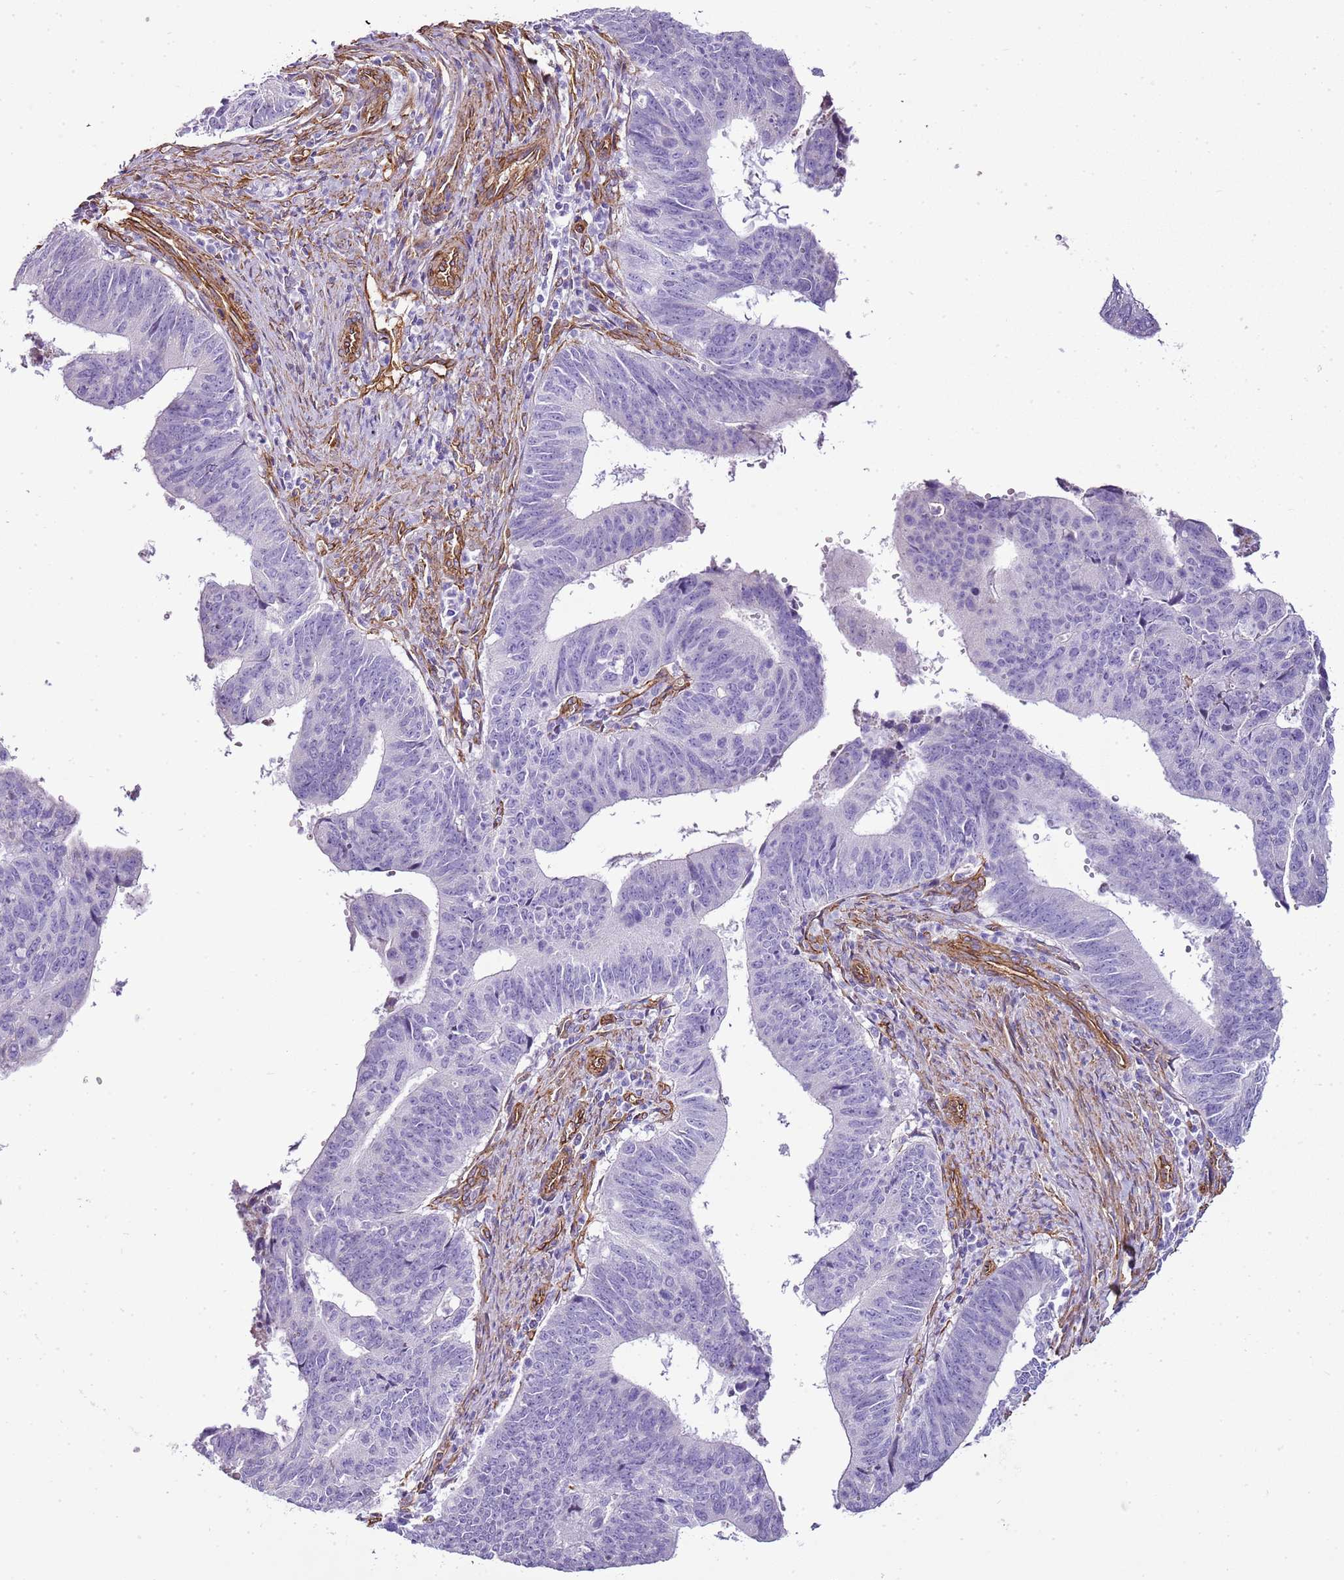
{"staining": {"intensity": "negative", "quantity": "none", "location": "none"}, "tissue": "stomach cancer", "cell_type": "Tumor cells", "image_type": "cancer", "snomed": [{"axis": "morphology", "description": "Adenocarcinoma, NOS"}, {"axis": "topography", "description": "Stomach"}], "caption": "Stomach cancer was stained to show a protein in brown. There is no significant staining in tumor cells.", "gene": "CTDSPL", "patient": {"sex": "male", "age": 59}}